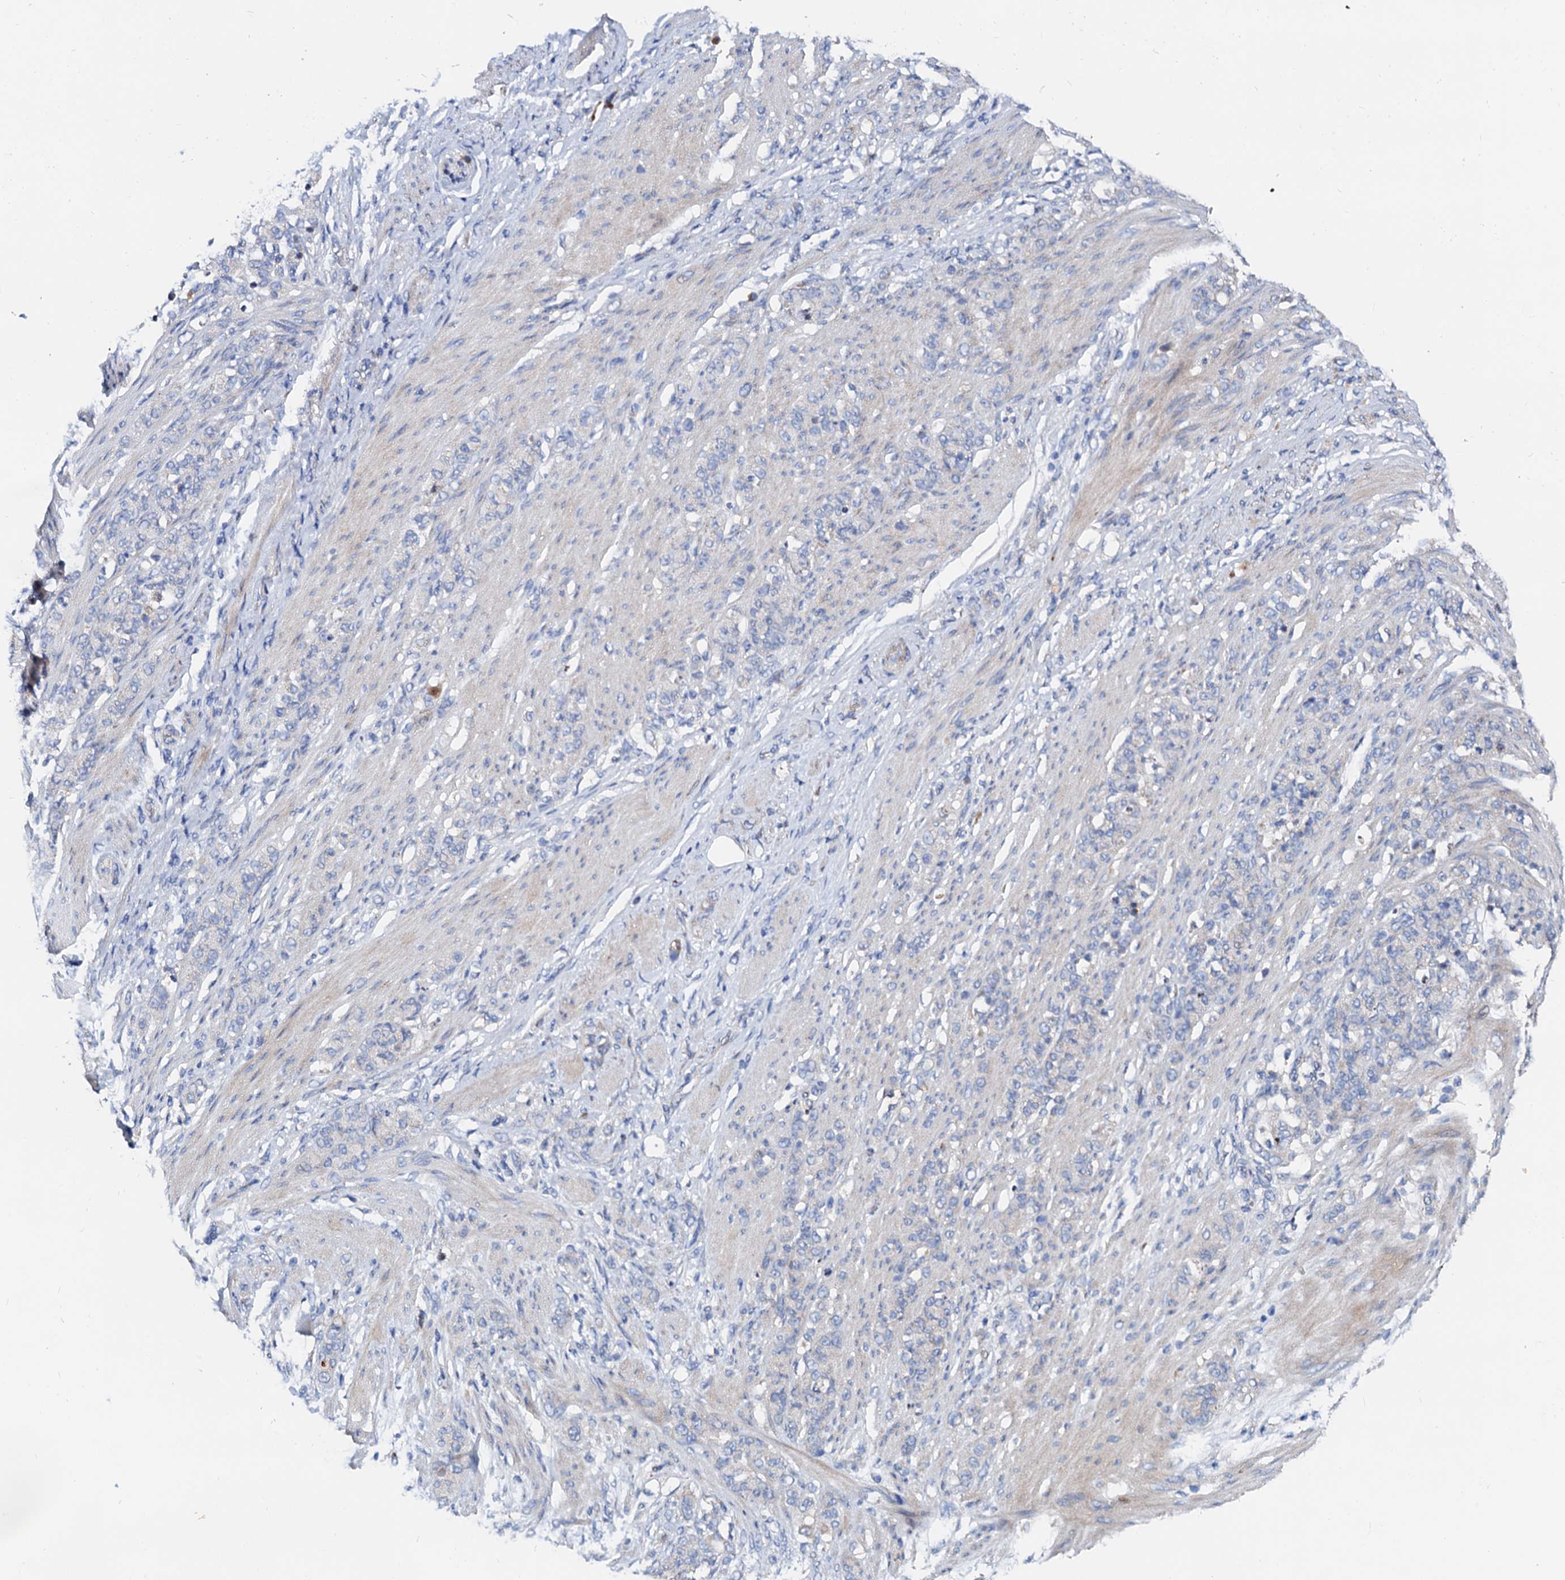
{"staining": {"intensity": "negative", "quantity": "none", "location": "none"}, "tissue": "stomach cancer", "cell_type": "Tumor cells", "image_type": "cancer", "snomed": [{"axis": "morphology", "description": "Adenocarcinoma, NOS"}, {"axis": "topography", "description": "Stomach"}], "caption": "This is an immunohistochemistry photomicrograph of stomach cancer. There is no staining in tumor cells.", "gene": "SLC10A7", "patient": {"sex": "female", "age": 79}}